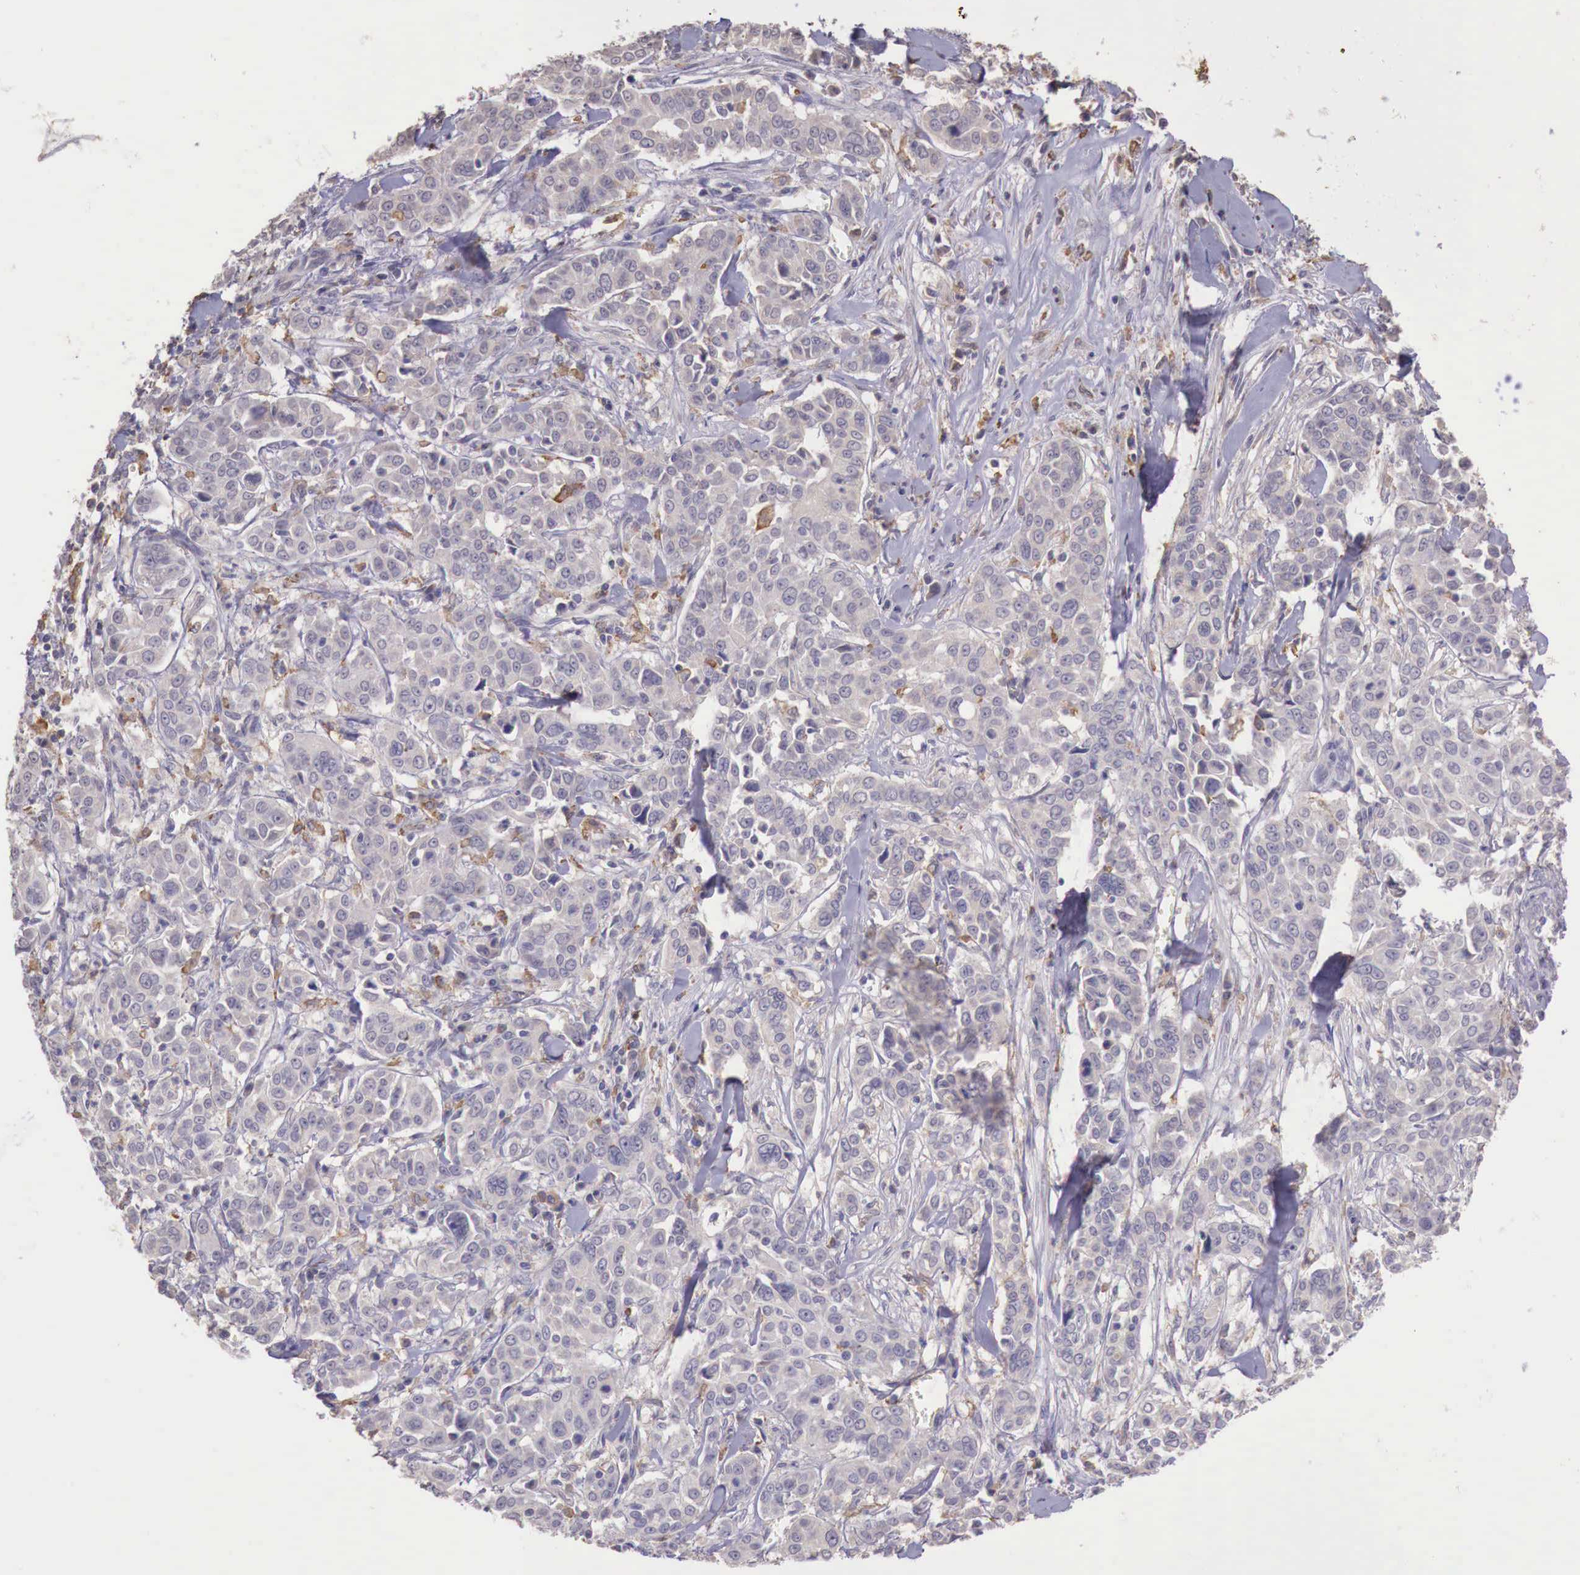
{"staining": {"intensity": "weak", "quantity": "25%-75%", "location": "cytoplasmic/membranous"}, "tissue": "pancreatic cancer", "cell_type": "Tumor cells", "image_type": "cancer", "snomed": [{"axis": "morphology", "description": "Adenocarcinoma, NOS"}, {"axis": "topography", "description": "Pancreas"}], "caption": "The image exhibits a brown stain indicating the presence of a protein in the cytoplasmic/membranous of tumor cells in pancreatic adenocarcinoma.", "gene": "CHRDL1", "patient": {"sex": "female", "age": 52}}